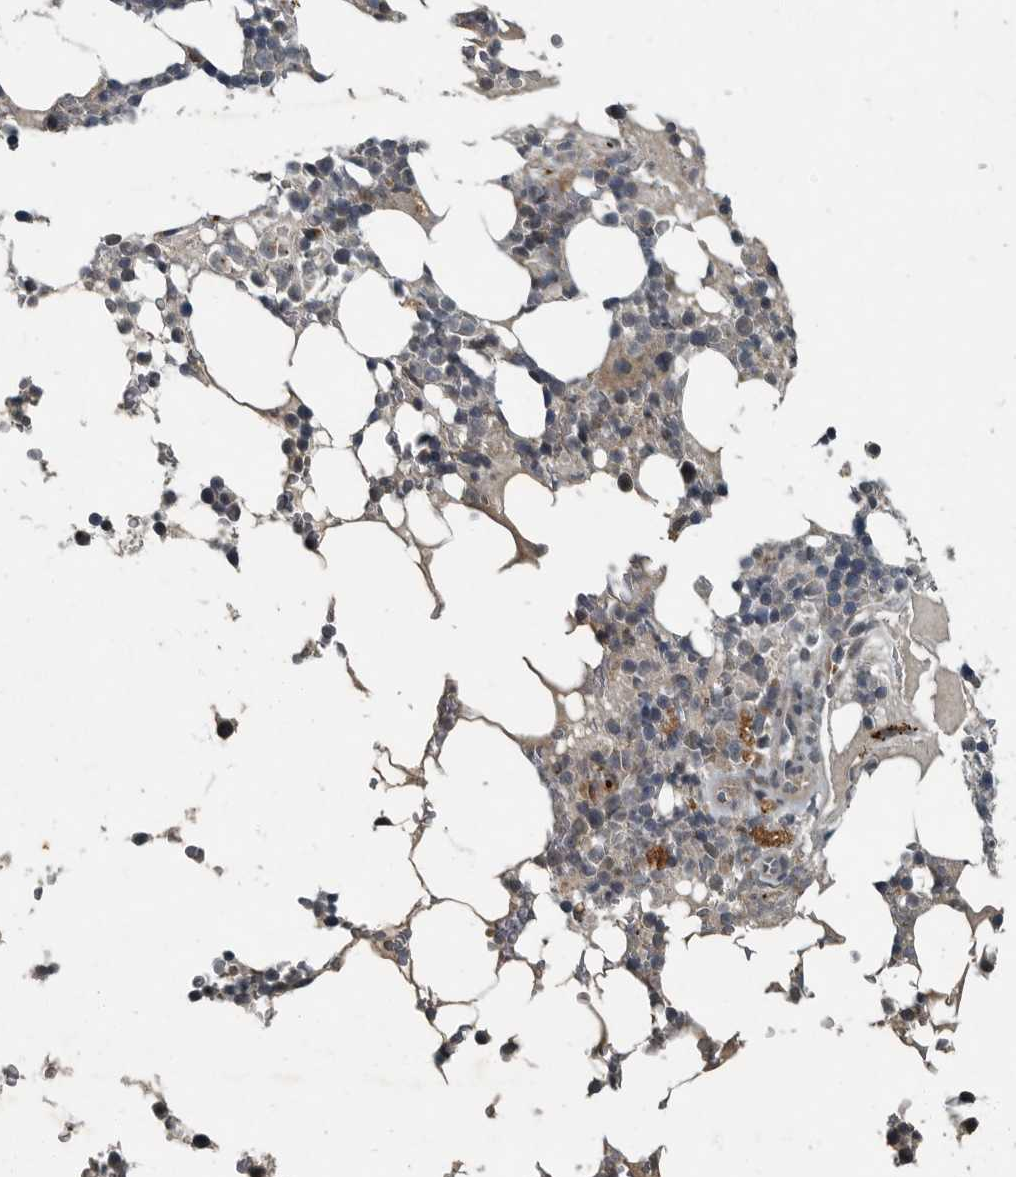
{"staining": {"intensity": "moderate", "quantity": "<25%", "location": "cytoplasmic/membranous"}, "tissue": "bone marrow", "cell_type": "Hematopoietic cells", "image_type": "normal", "snomed": [{"axis": "morphology", "description": "Normal tissue, NOS"}, {"axis": "topography", "description": "Bone marrow"}], "caption": "IHC micrograph of benign bone marrow: human bone marrow stained using immunohistochemistry displays low levels of moderate protein expression localized specifically in the cytoplasmic/membranous of hematopoietic cells, appearing as a cytoplasmic/membranous brown color.", "gene": "FOXO1", "patient": {"sex": "male", "age": 58}}